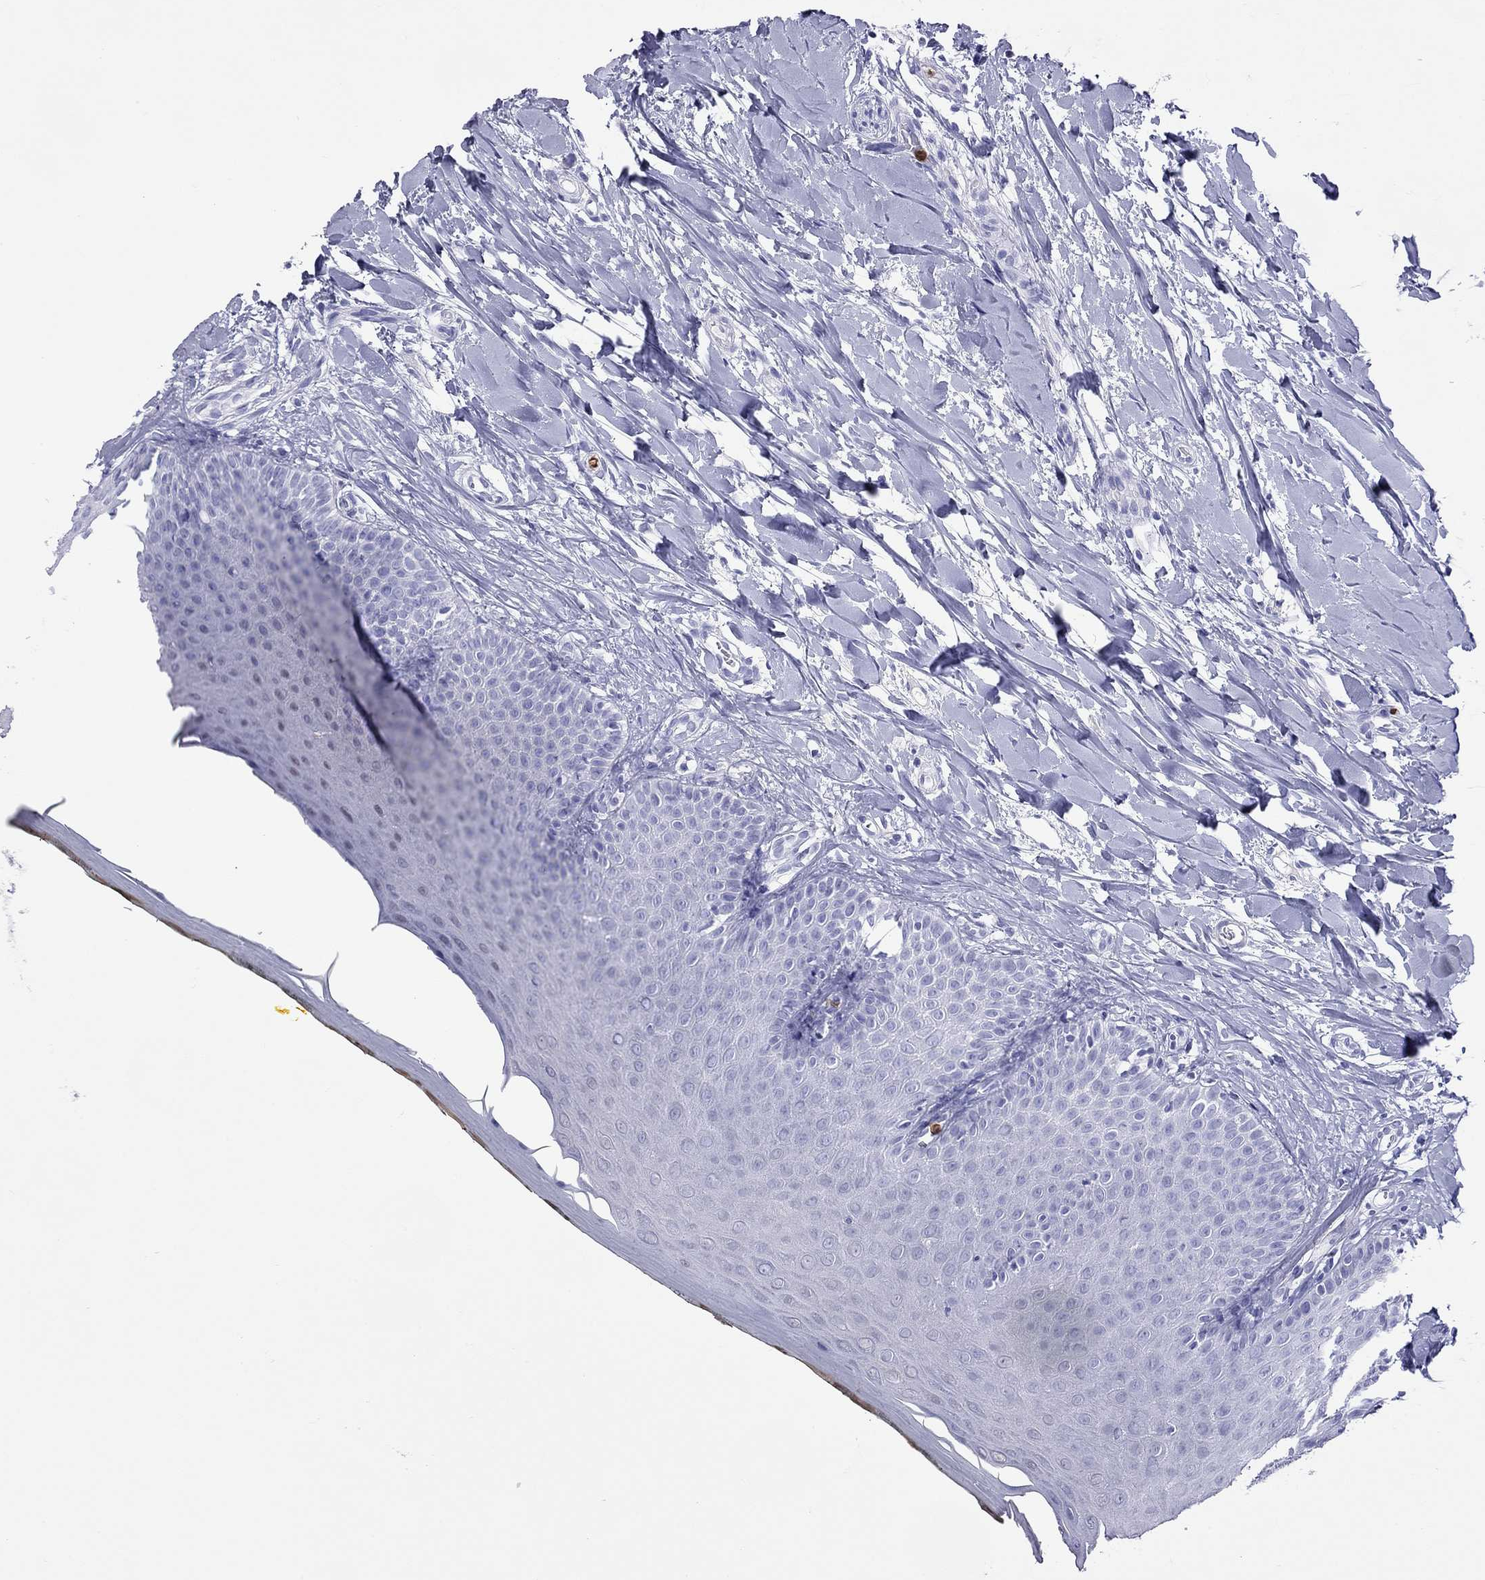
{"staining": {"intensity": "negative", "quantity": "none", "location": "none"}, "tissue": "oral mucosa", "cell_type": "Squamous epithelial cells", "image_type": "normal", "snomed": [{"axis": "morphology", "description": "Normal tissue, NOS"}, {"axis": "topography", "description": "Oral tissue"}], "caption": "The immunohistochemistry micrograph has no significant staining in squamous epithelial cells of oral mucosa.", "gene": "SLAMF1", "patient": {"sex": "female", "age": 43}}